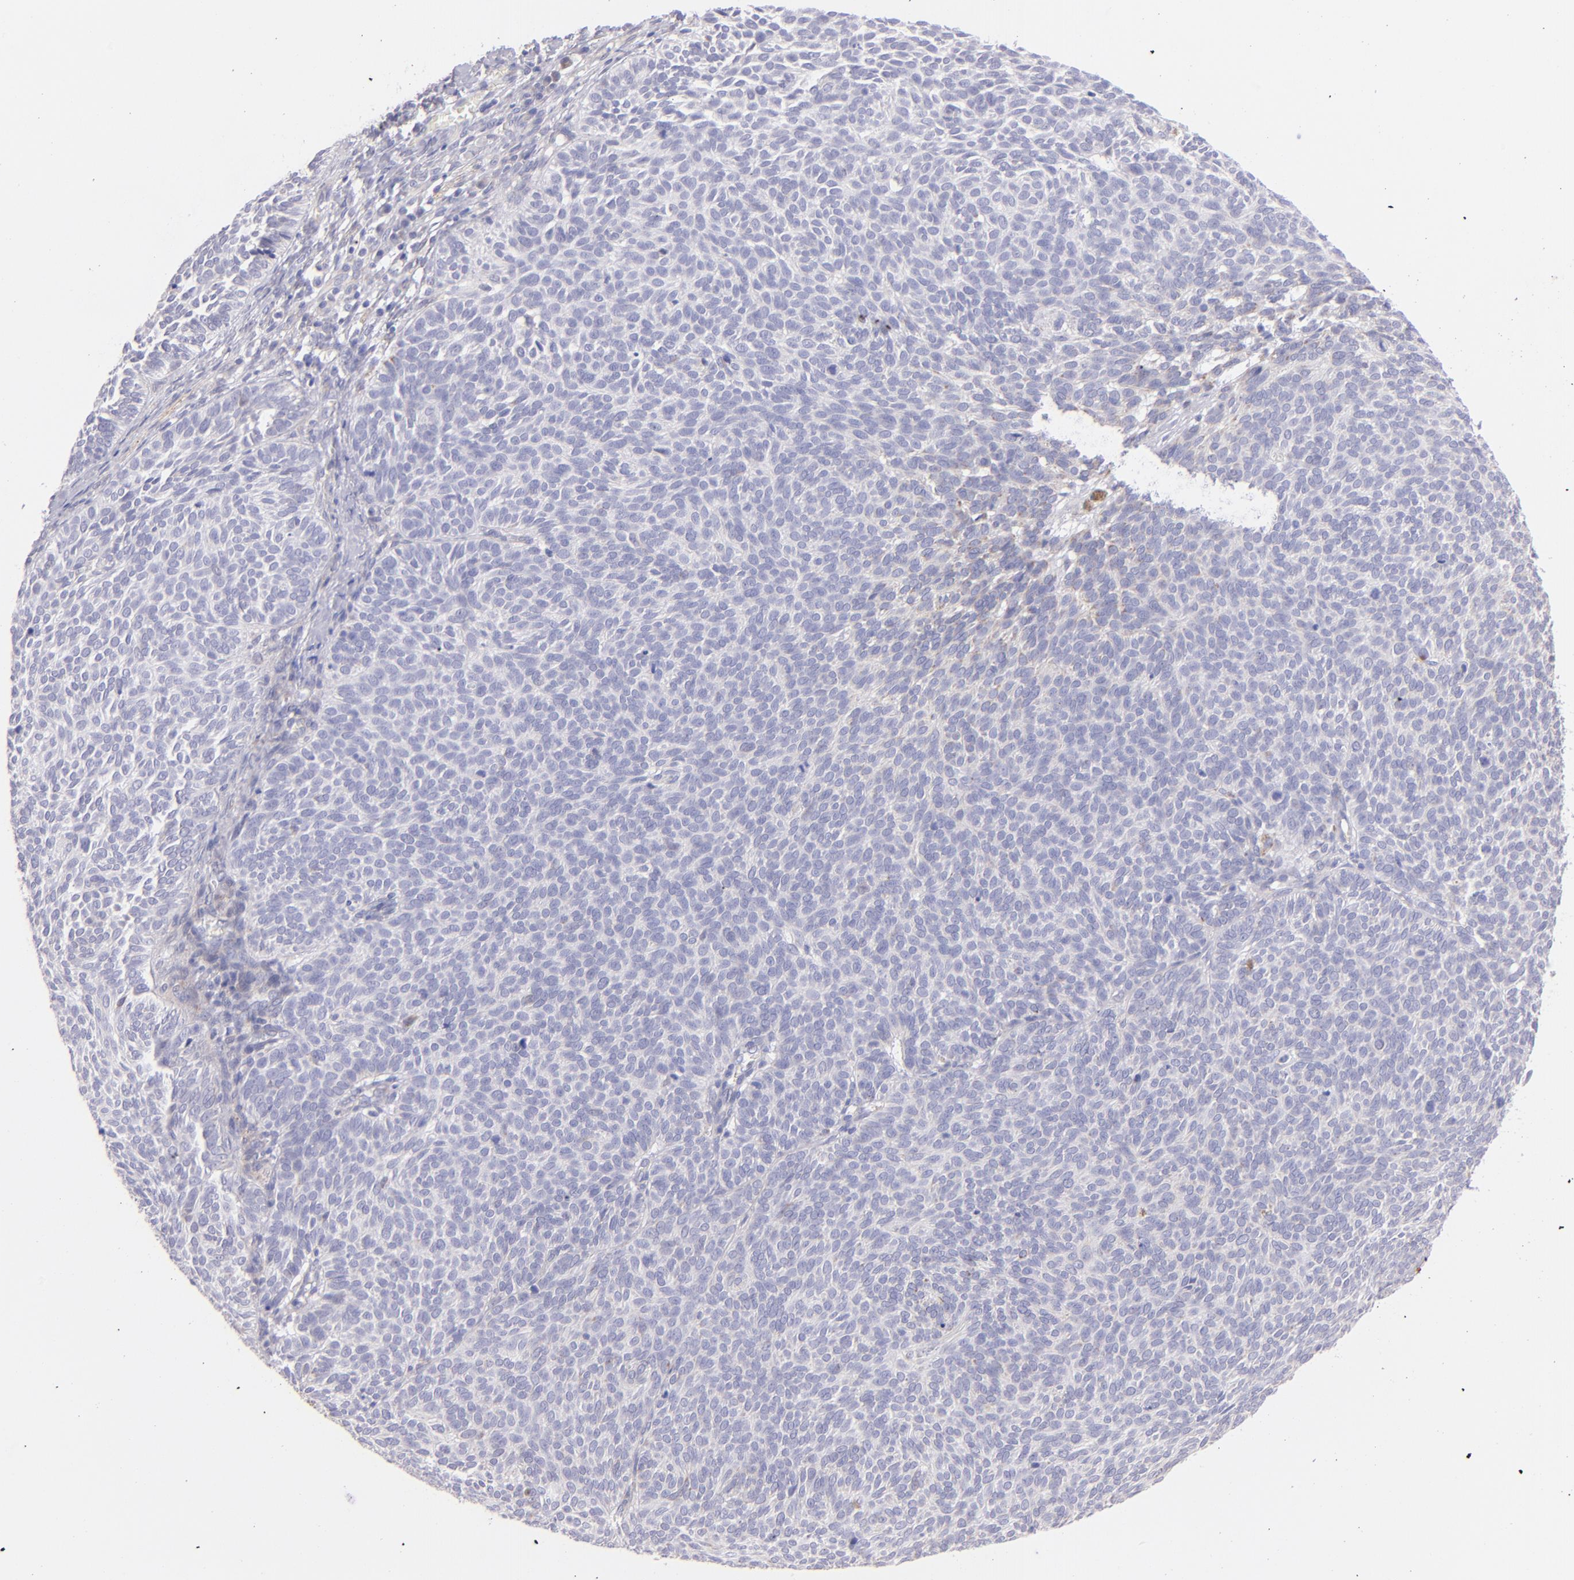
{"staining": {"intensity": "weak", "quantity": ">75%", "location": "cytoplasmic/membranous"}, "tissue": "skin cancer", "cell_type": "Tumor cells", "image_type": "cancer", "snomed": [{"axis": "morphology", "description": "Basal cell carcinoma"}, {"axis": "topography", "description": "Skin"}], "caption": "This image exhibits skin cancer stained with immunohistochemistry to label a protein in brown. The cytoplasmic/membranous of tumor cells show weak positivity for the protein. Nuclei are counter-stained blue.", "gene": "SH2D4A", "patient": {"sex": "male", "age": 63}}